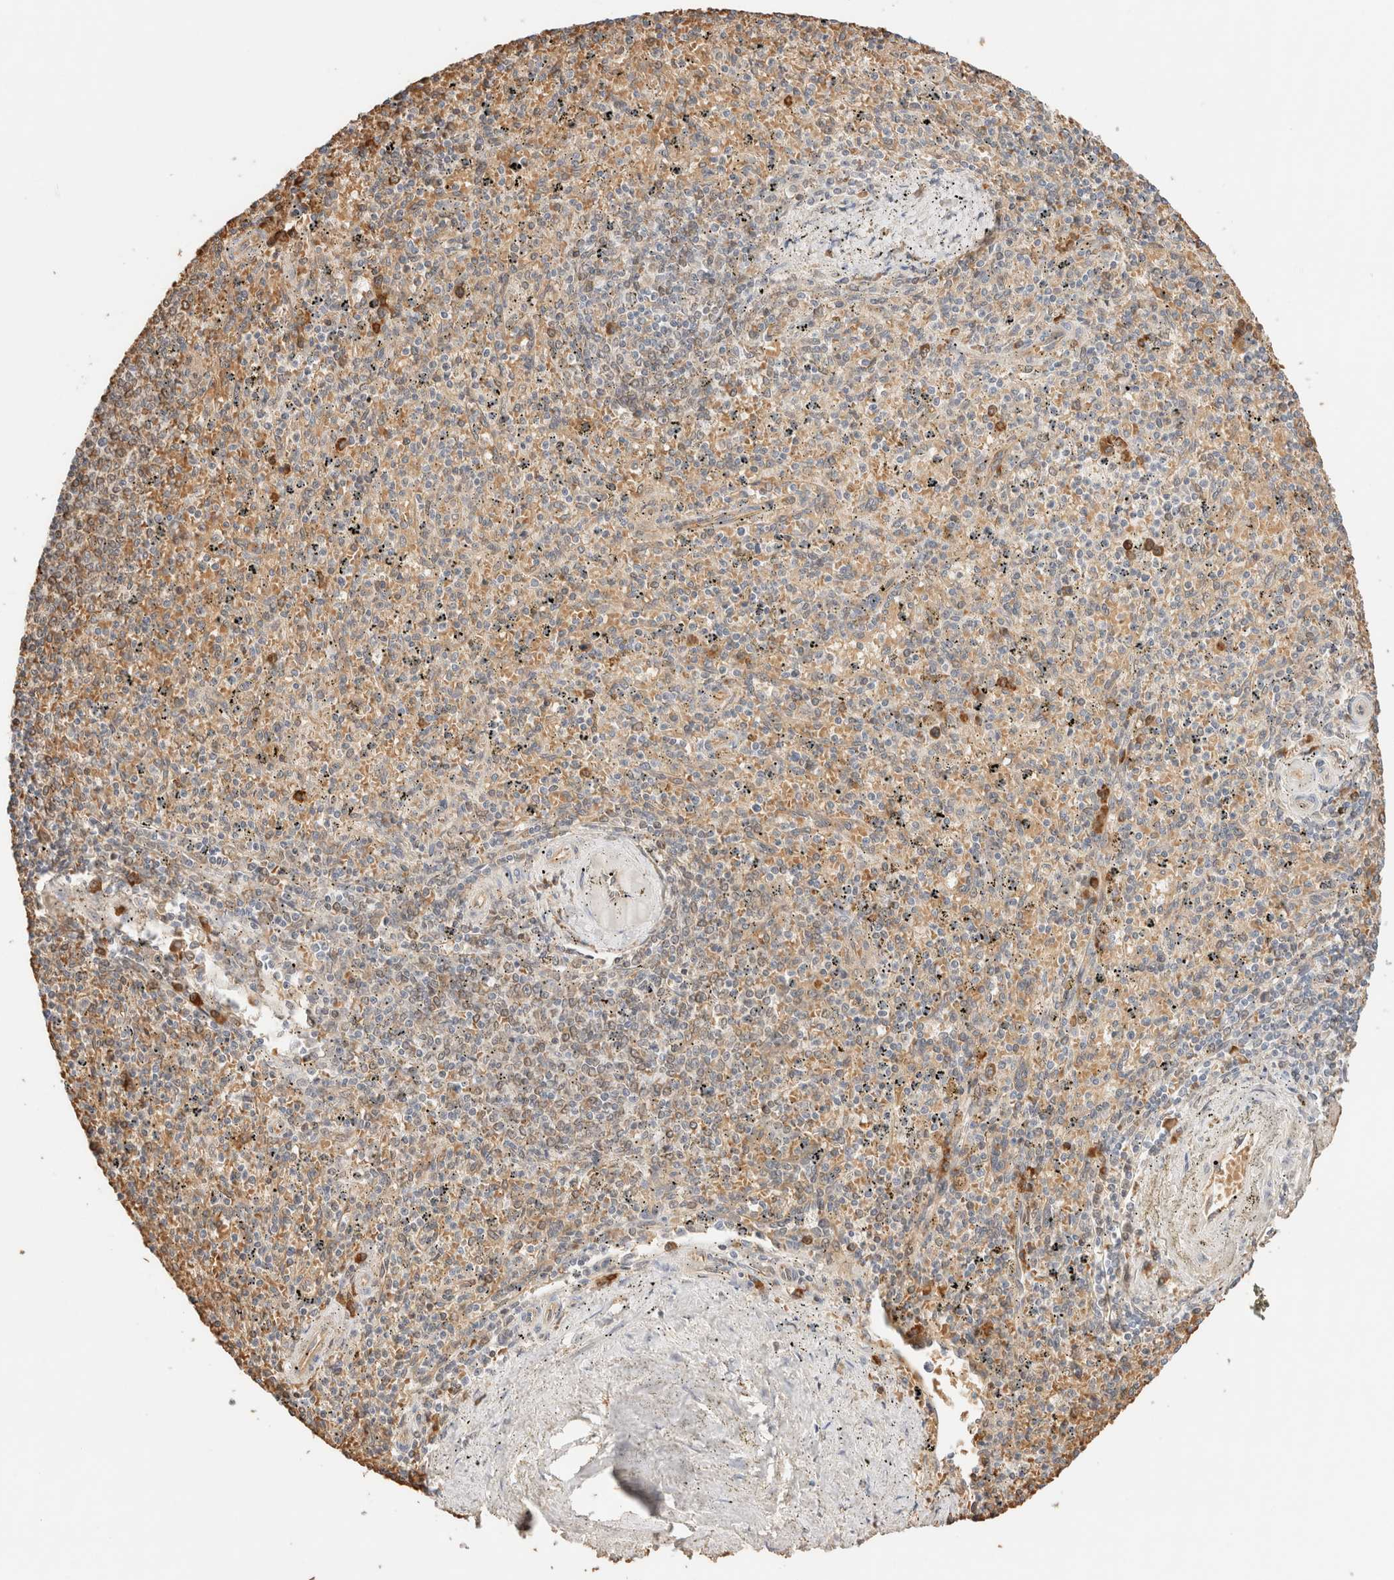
{"staining": {"intensity": "moderate", "quantity": "<25%", "location": "cytoplasmic/membranous"}, "tissue": "spleen", "cell_type": "Cells in red pulp", "image_type": "normal", "snomed": [{"axis": "morphology", "description": "Normal tissue, NOS"}, {"axis": "topography", "description": "Spleen"}], "caption": "Immunohistochemical staining of normal human spleen displays <25% levels of moderate cytoplasmic/membranous protein positivity in approximately <25% of cells in red pulp. The staining was performed using DAB (3,3'-diaminobenzidine) to visualize the protein expression in brown, while the nuclei were stained in blue with hematoxylin (Magnification: 20x).", "gene": "SYVN1", "patient": {"sex": "male", "age": 72}}